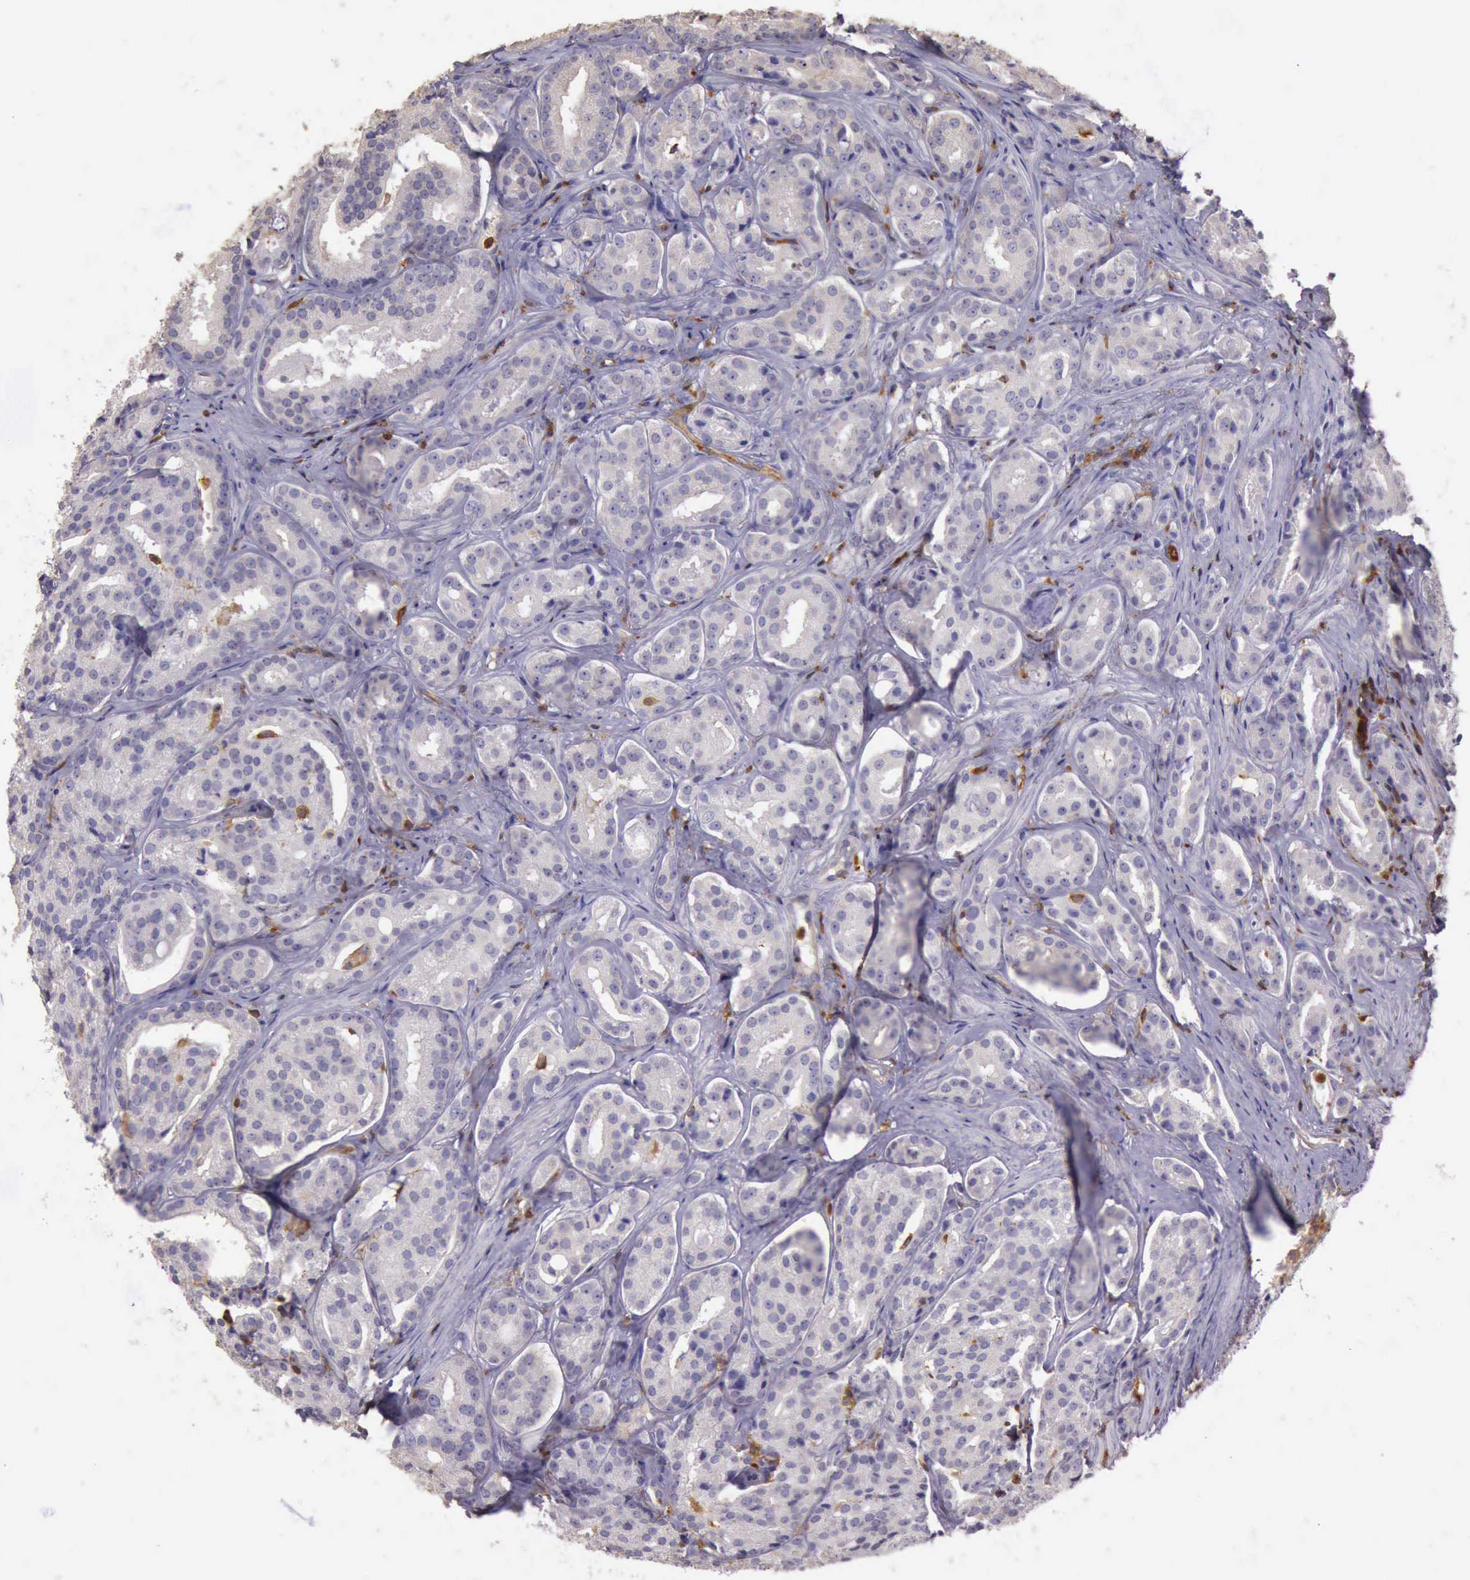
{"staining": {"intensity": "weak", "quantity": "<25%", "location": "cytoplasmic/membranous"}, "tissue": "prostate cancer", "cell_type": "Tumor cells", "image_type": "cancer", "snomed": [{"axis": "morphology", "description": "Adenocarcinoma, High grade"}, {"axis": "topography", "description": "Prostate"}], "caption": "The photomicrograph displays no staining of tumor cells in high-grade adenocarcinoma (prostate).", "gene": "ARHGAP4", "patient": {"sex": "male", "age": 64}}